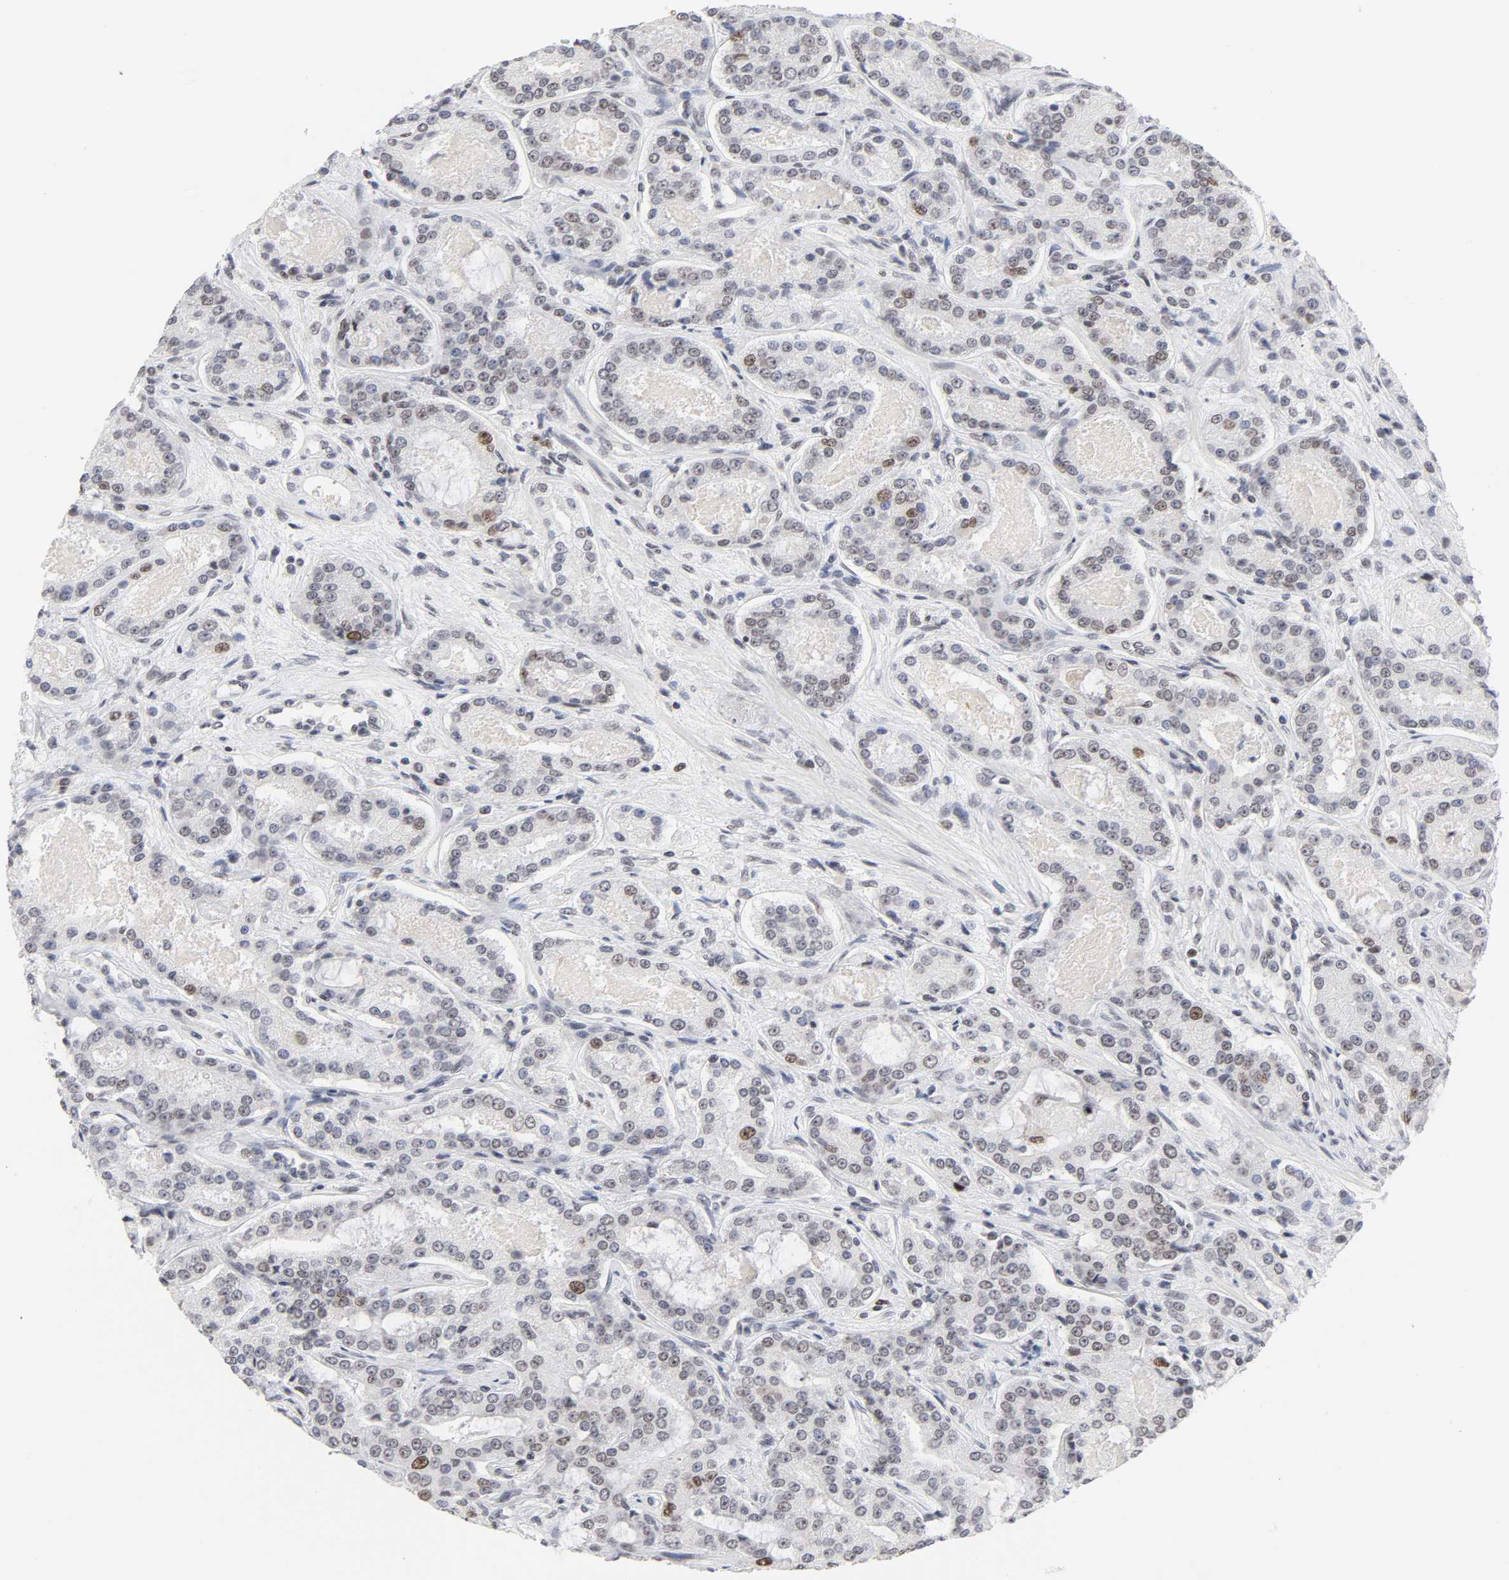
{"staining": {"intensity": "weak", "quantity": "<25%", "location": "nuclear"}, "tissue": "prostate cancer", "cell_type": "Tumor cells", "image_type": "cancer", "snomed": [{"axis": "morphology", "description": "Adenocarcinoma, High grade"}, {"axis": "topography", "description": "Prostate"}], "caption": "DAB (3,3'-diaminobenzidine) immunohistochemical staining of prostate high-grade adenocarcinoma exhibits no significant expression in tumor cells.", "gene": "RFC4", "patient": {"sex": "male", "age": 72}}